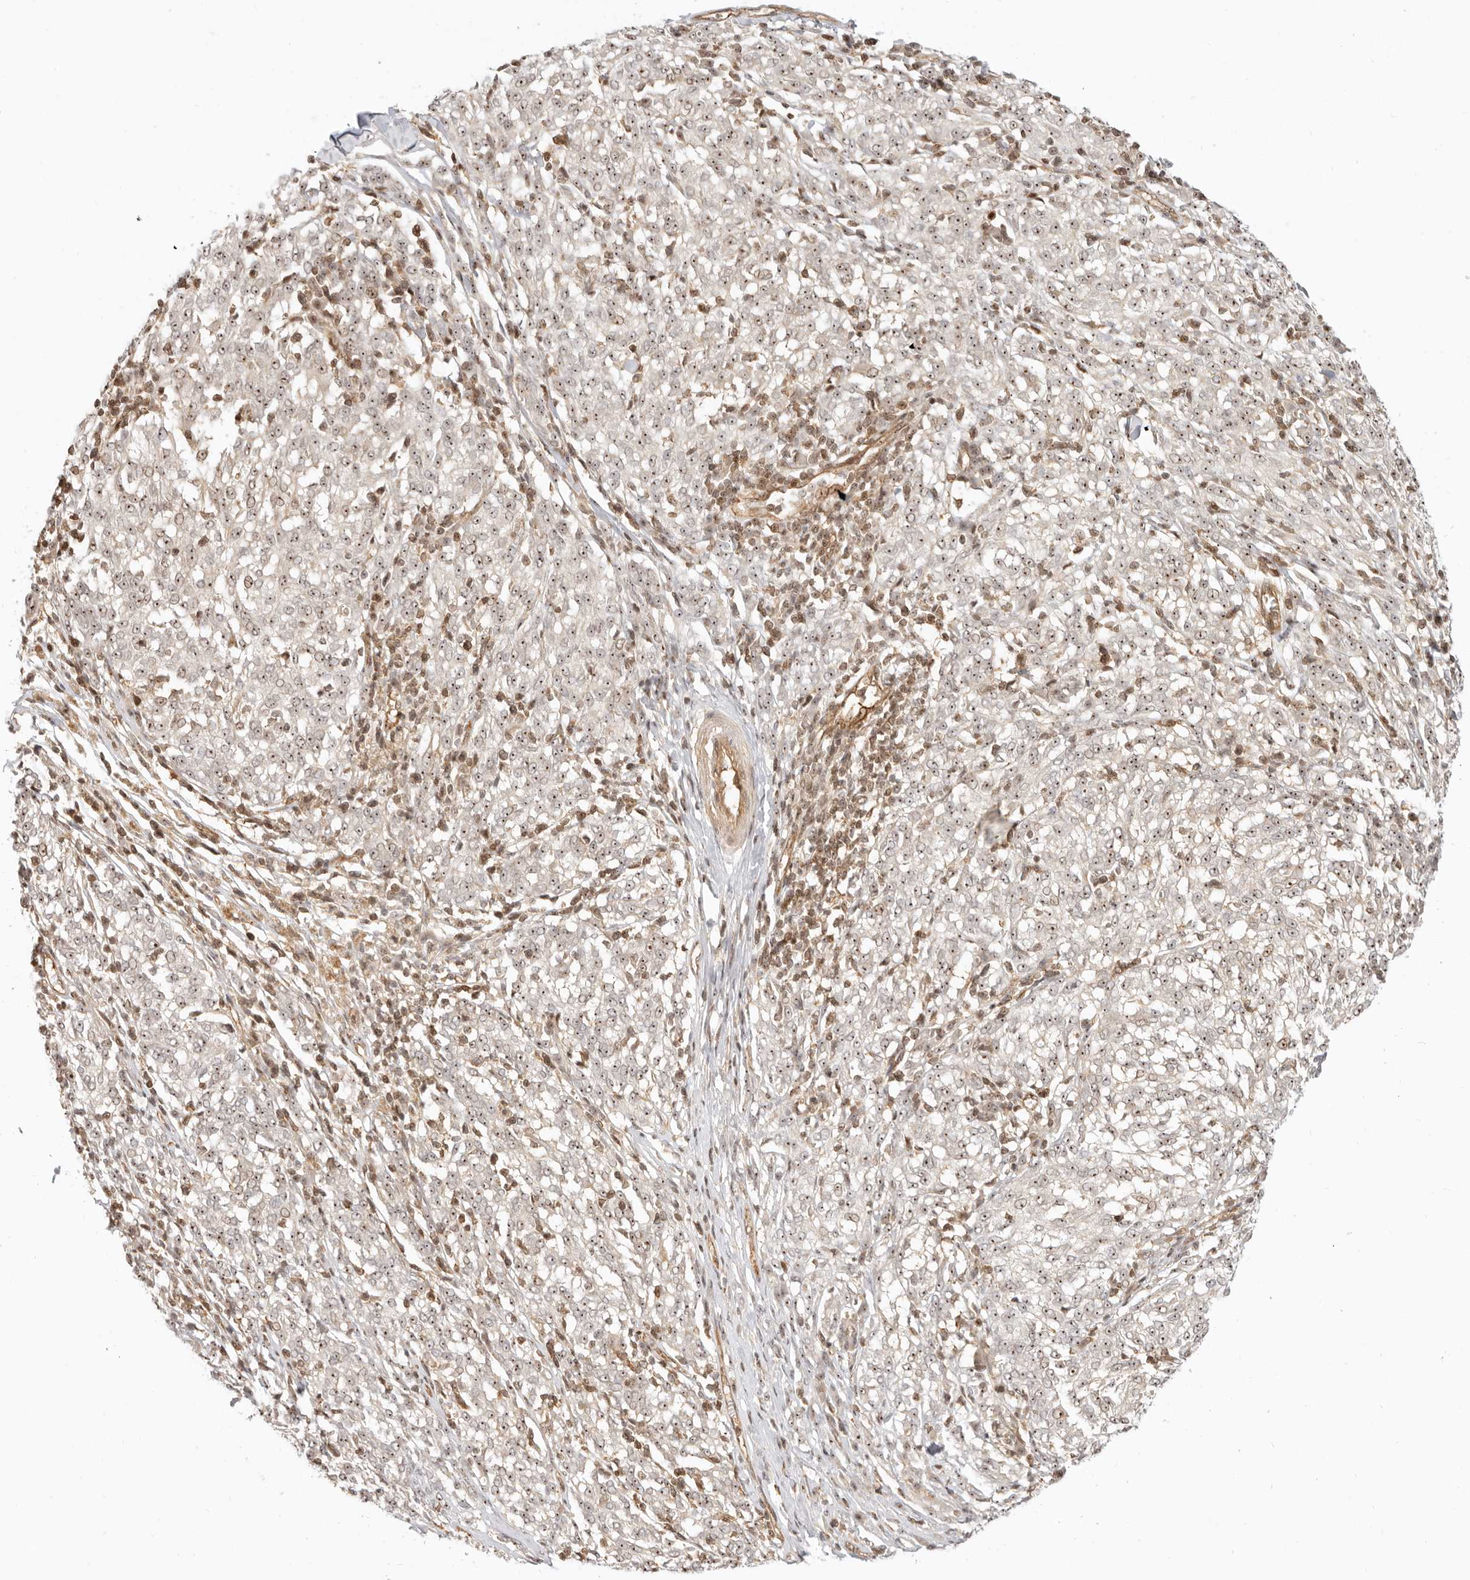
{"staining": {"intensity": "weak", "quantity": ">75%", "location": "nuclear"}, "tissue": "melanoma", "cell_type": "Tumor cells", "image_type": "cancer", "snomed": [{"axis": "morphology", "description": "Malignant melanoma, NOS"}, {"axis": "topography", "description": "Skin"}], "caption": "Immunohistochemistry of melanoma exhibits low levels of weak nuclear positivity in approximately >75% of tumor cells. Using DAB (3,3'-diaminobenzidine) (brown) and hematoxylin (blue) stains, captured at high magnification using brightfield microscopy.", "gene": "BAP1", "patient": {"sex": "female", "age": 72}}